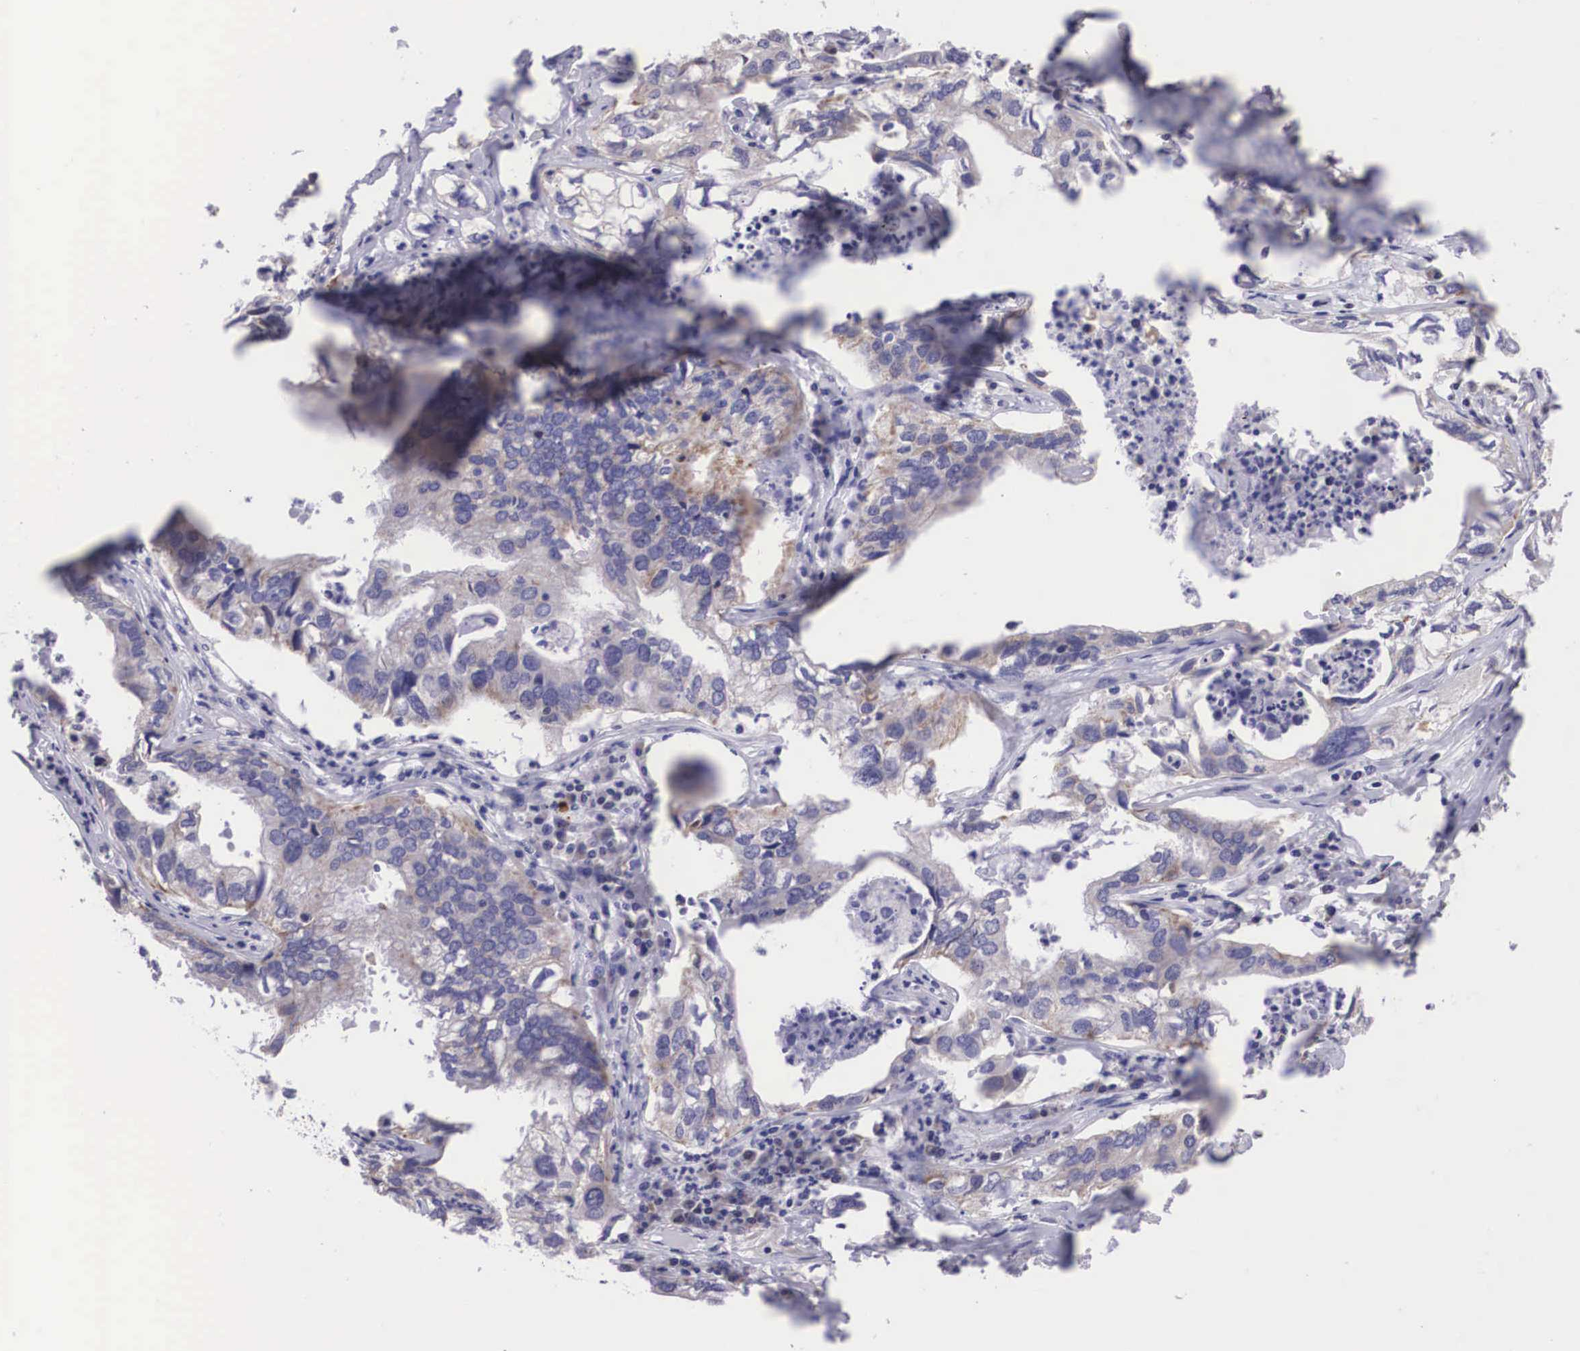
{"staining": {"intensity": "weak", "quantity": "<25%", "location": "cytoplasmic/membranous"}, "tissue": "lung cancer", "cell_type": "Tumor cells", "image_type": "cancer", "snomed": [{"axis": "morphology", "description": "Adenocarcinoma, NOS"}, {"axis": "topography", "description": "Lung"}], "caption": "This is a image of immunohistochemistry (IHC) staining of adenocarcinoma (lung), which shows no staining in tumor cells.", "gene": "ARG2", "patient": {"sex": "male", "age": 48}}